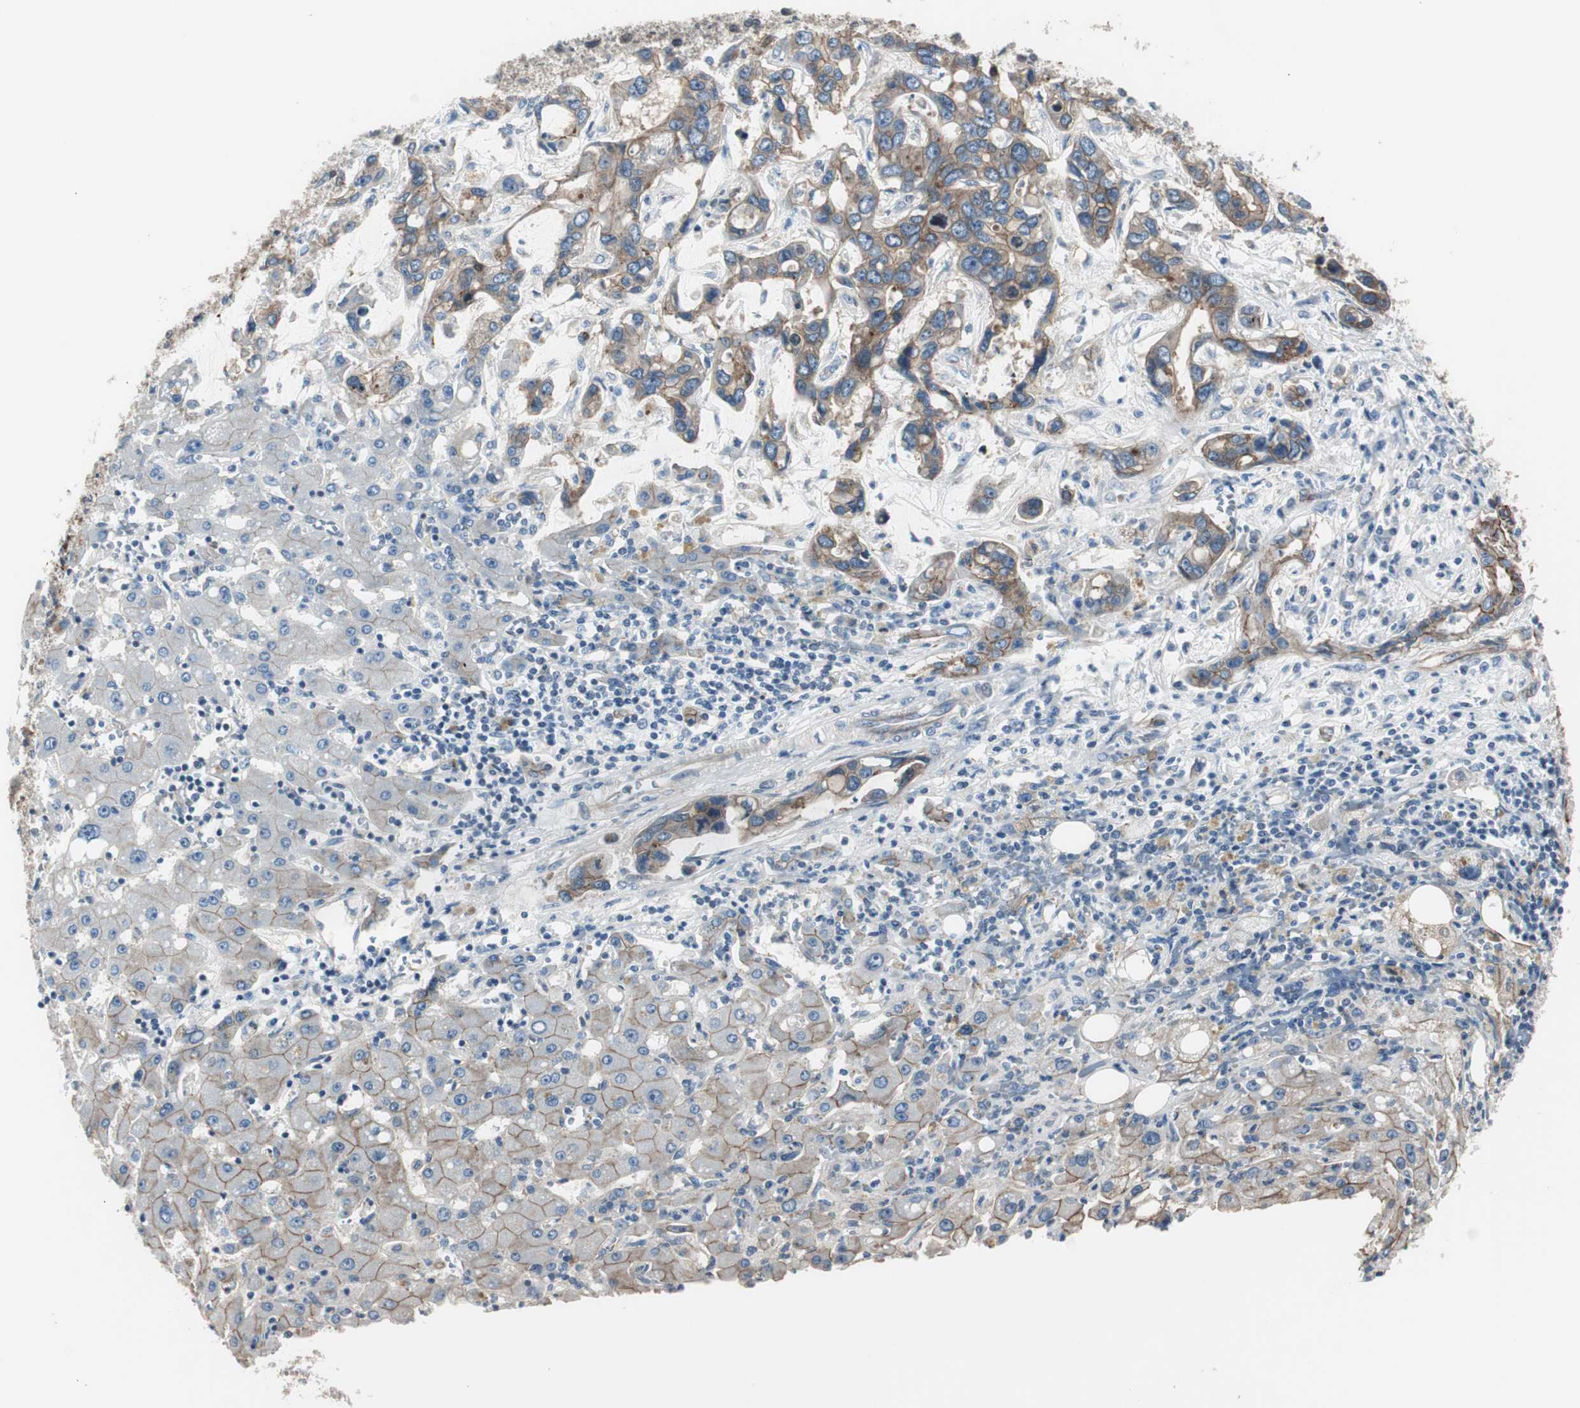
{"staining": {"intensity": "moderate", "quantity": ">75%", "location": "cytoplasmic/membranous"}, "tissue": "liver cancer", "cell_type": "Tumor cells", "image_type": "cancer", "snomed": [{"axis": "morphology", "description": "Cholangiocarcinoma"}, {"axis": "topography", "description": "Liver"}], "caption": "Liver cancer (cholangiocarcinoma) stained with a protein marker displays moderate staining in tumor cells.", "gene": "STXBP4", "patient": {"sex": "female", "age": 65}}